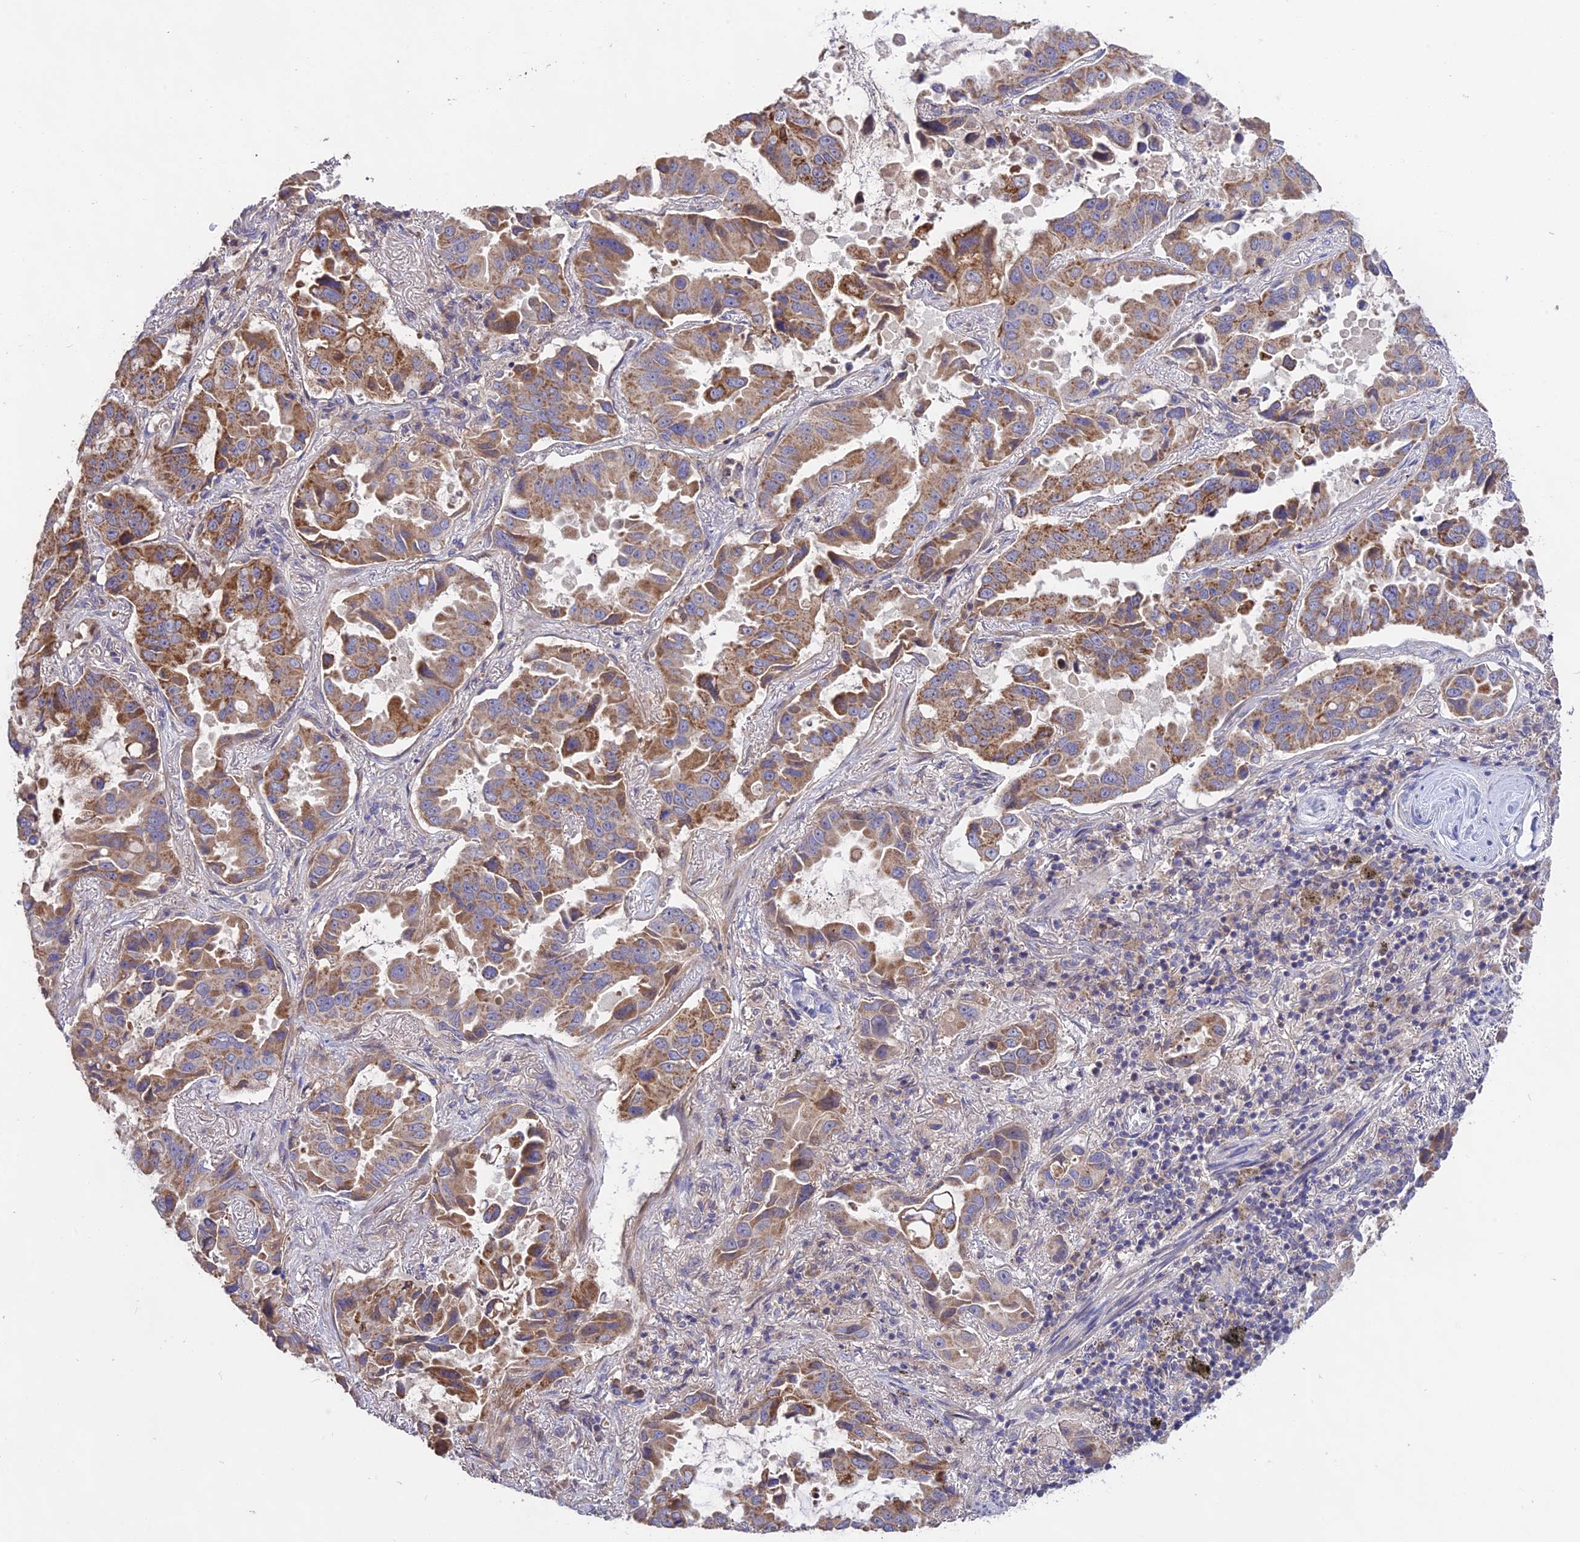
{"staining": {"intensity": "moderate", "quantity": ">75%", "location": "cytoplasmic/membranous"}, "tissue": "lung cancer", "cell_type": "Tumor cells", "image_type": "cancer", "snomed": [{"axis": "morphology", "description": "Adenocarcinoma, NOS"}, {"axis": "topography", "description": "Lung"}], "caption": "Lung cancer (adenocarcinoma) stained for a protein displays moderate cytoplasmic/membranous positivity in tumor cells.", "gene": "NUDT8", "patient": {"sex": "male", "age": 64}}